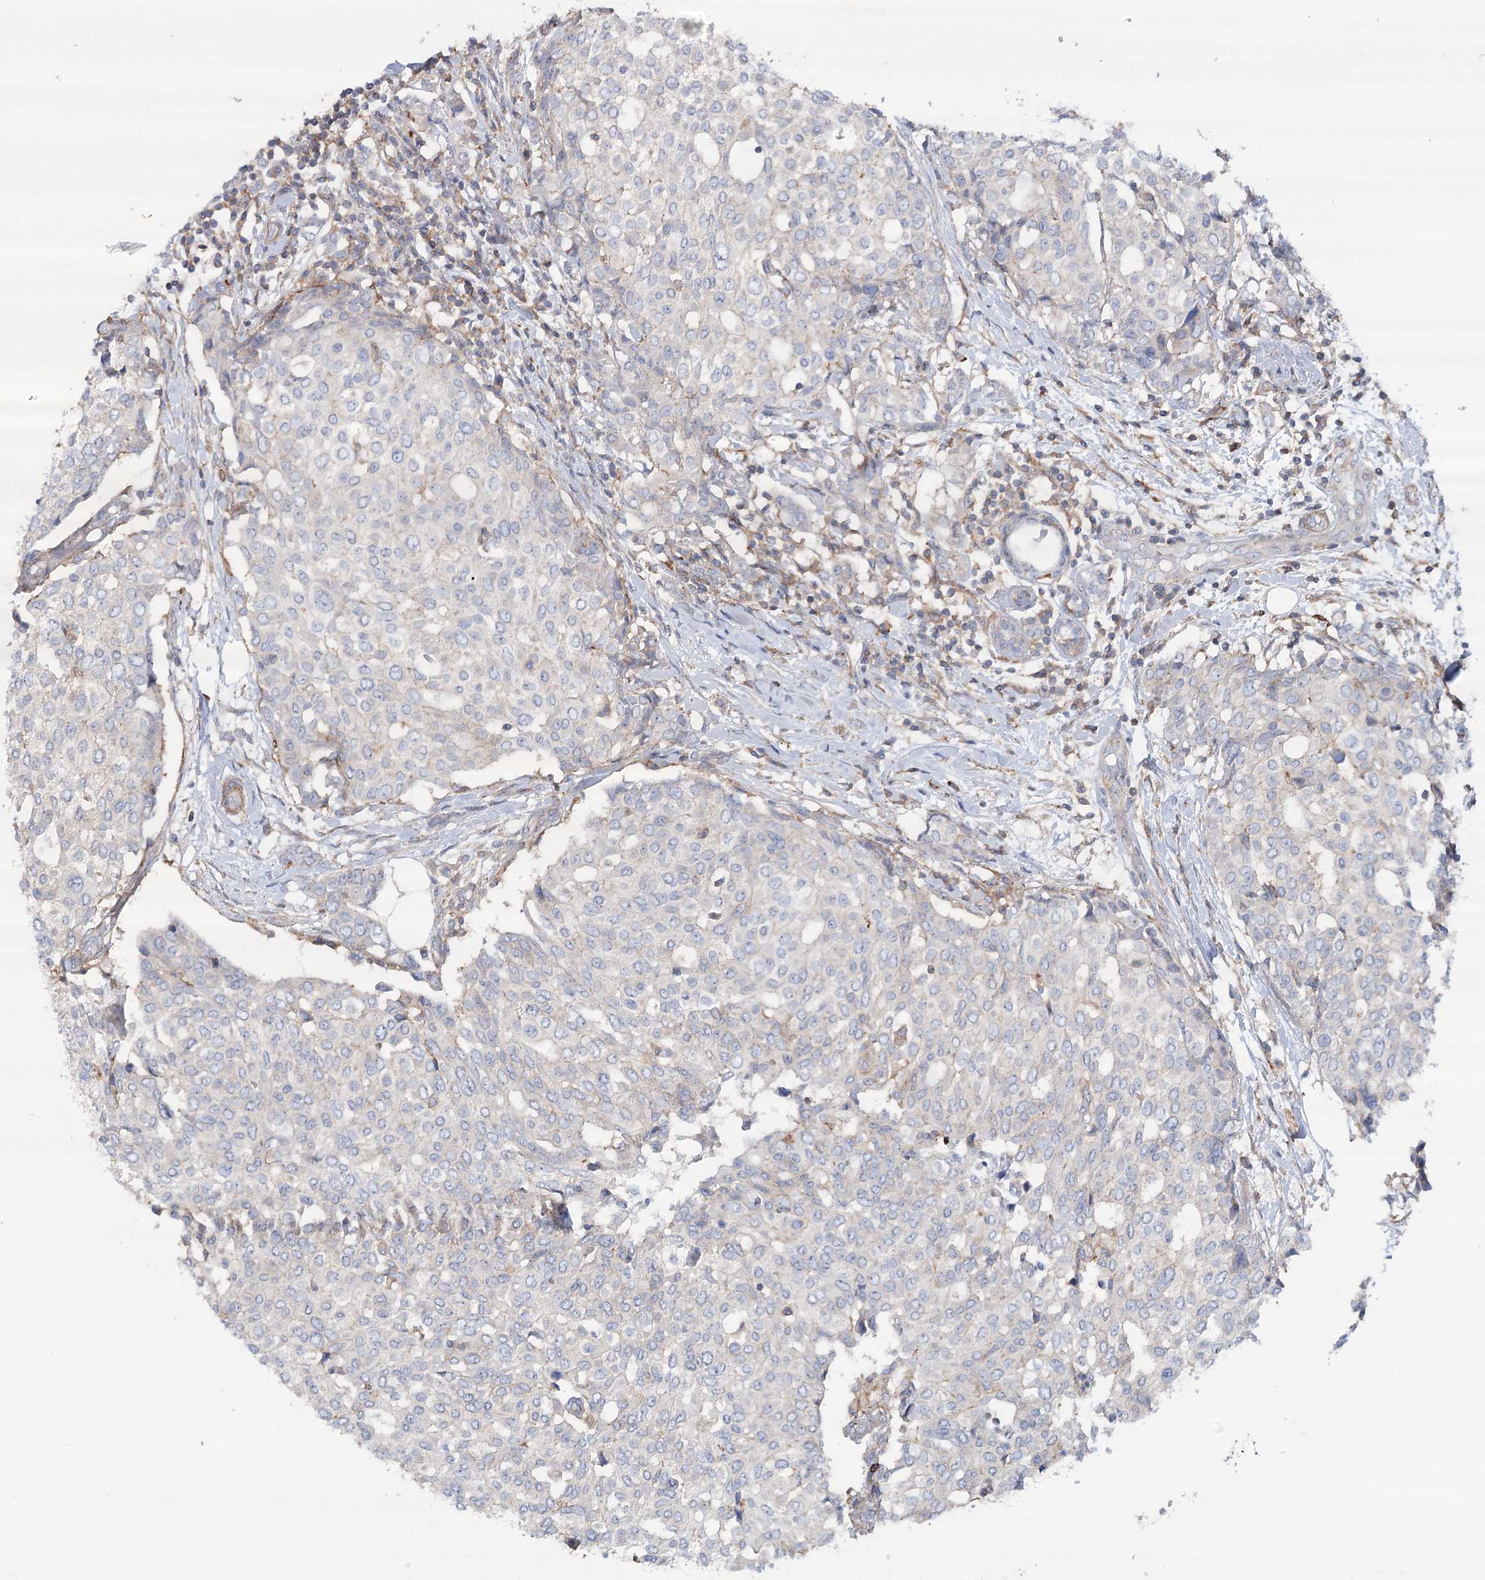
{"staining": {"intensity": "negative", "quantity": "none", "location": "none"}, "tissue": "breast cancer", "cell_type": "Tumor cells", "image_type": "cancer", "snomed": [{"axis": "morphology", "description": "Lobular carcinoma"}, {"axis": "topography", "description": "Breast"}], "caption": "High magnification brightfield microscopy of lobular carcinoma (breast) stained with DAB (brown) and counterstained with hematoxylin (blue): tumor cells show no significant staining.", "gene": "LARP1B", "patient": {"sex": "female", "age": 51}}